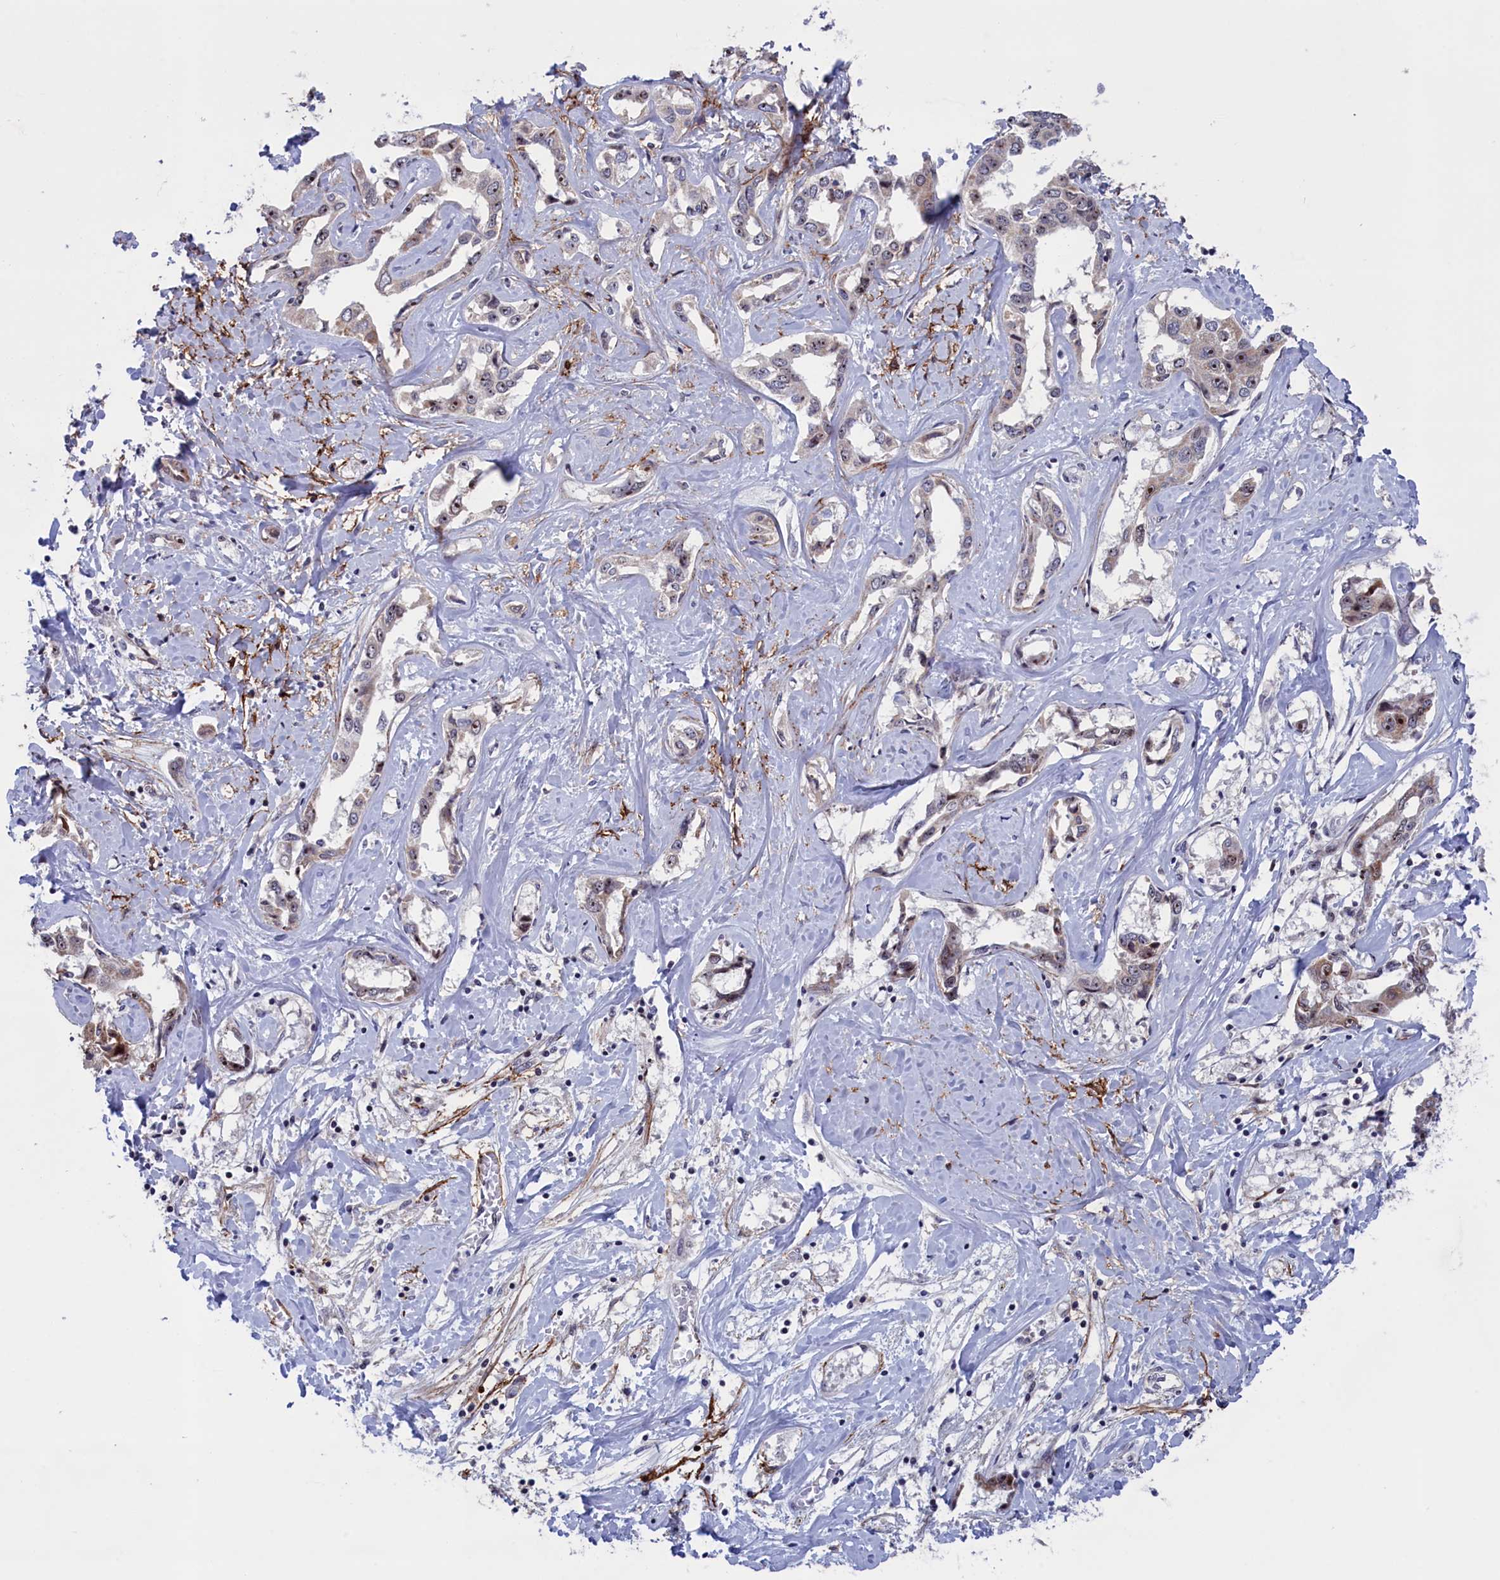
{"staining": {"intensity": "moderate", "quantity": "<25%", "location": "nuclear"}, "tissue": "liver cancer", "cell_type": "Tumor cells", "image_type": "cancer", "snomed": [{"axis": "morphology", "description": "Cholangiocarcinoma"}, {"axis": "topography", "description": "Liver"}], "caption": "A brown stain shows moderate nuclear positivity of a protein in liver cancer (cholangiocarcinoma) tumor cells.", "gene": "PPAN", "patient": {"sex": "male", "age": 59}}